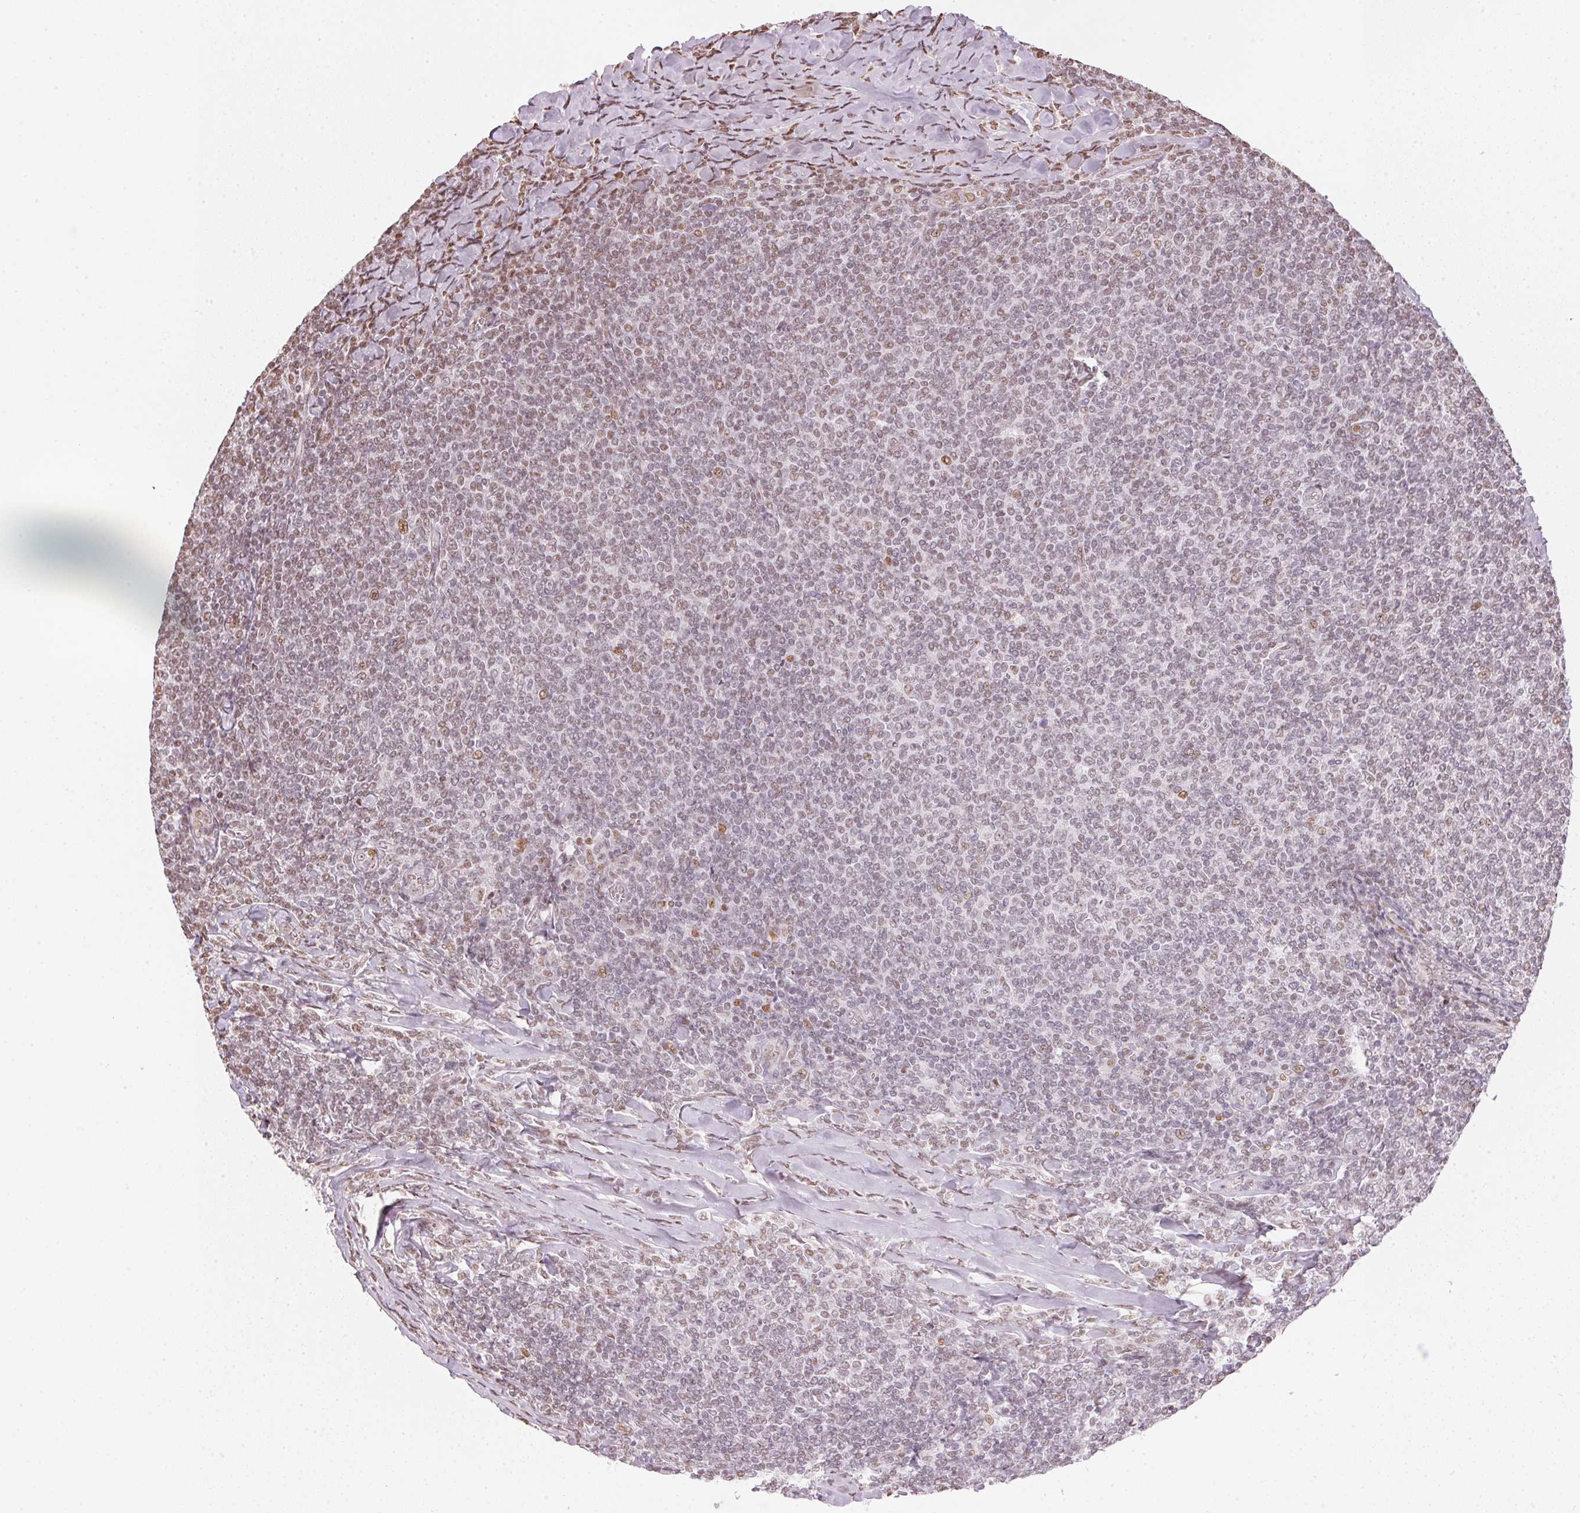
{"staining": {"intensity": "weak", "quantity": "25%-75%", "location": "nuclear"}, "tissue": "lymphoma", "cell_type": "Tumor cells", "image_type": "cancer", "snomed": [{"axis": "morphology", "description": "Malignant lymphoma, non-Hodgkin's type, Low grade"}, {"axis": "topography", "description": "Lymph node"}], "caption": "An immunohistochemistry (IHC) histopathology image of neoplastic tissue is shown. Protein staining in brown labels weak nuclear positivity in lymphoma within tumor cells.", "gene": "KAT6A", "patient": {"sex": "male", "age": 52}}